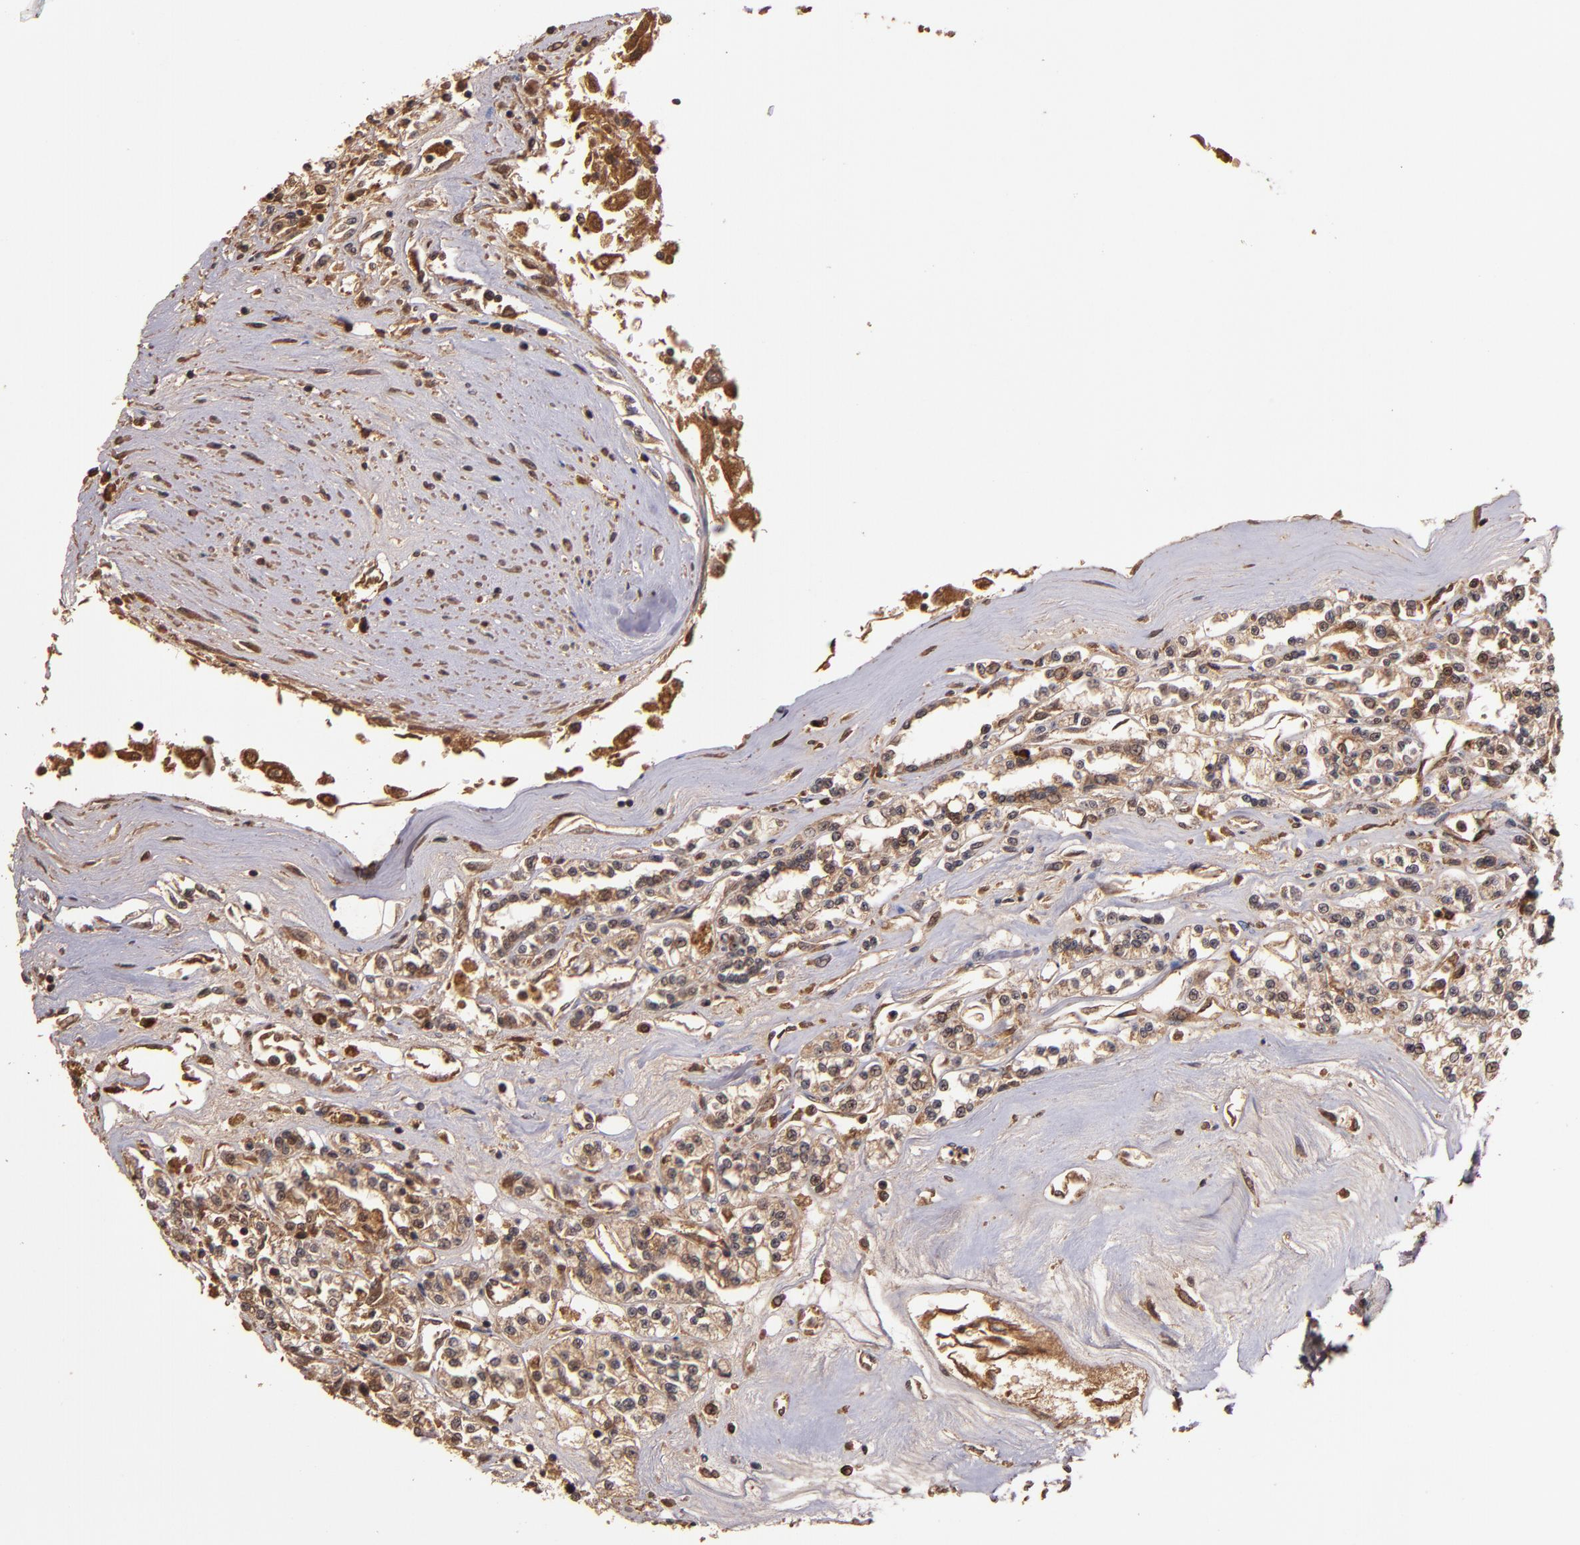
{"staining": {"intensity": "moderate", "quantity": ">75%", "location": "cytoplasmic/membranous"}, "tissue": "renal cancer", "cell_type": "Tumor cells", "image_type": "cancer", "snomed": [{"axis": "morphology", "description": "Adenocarcinoma, NOS"}, {"axis": "topography", "description": "Kidney"}], "caption": "The histopathology image exhibits immunohistochemical staining of renal cancer (adenocarcinoma). There is moderate cytoplasmic/membranous staining is seen in approximately >75% of tumor cells.", "gene": "RIOK3", "patient": {"sex": "female", "age": 76}}